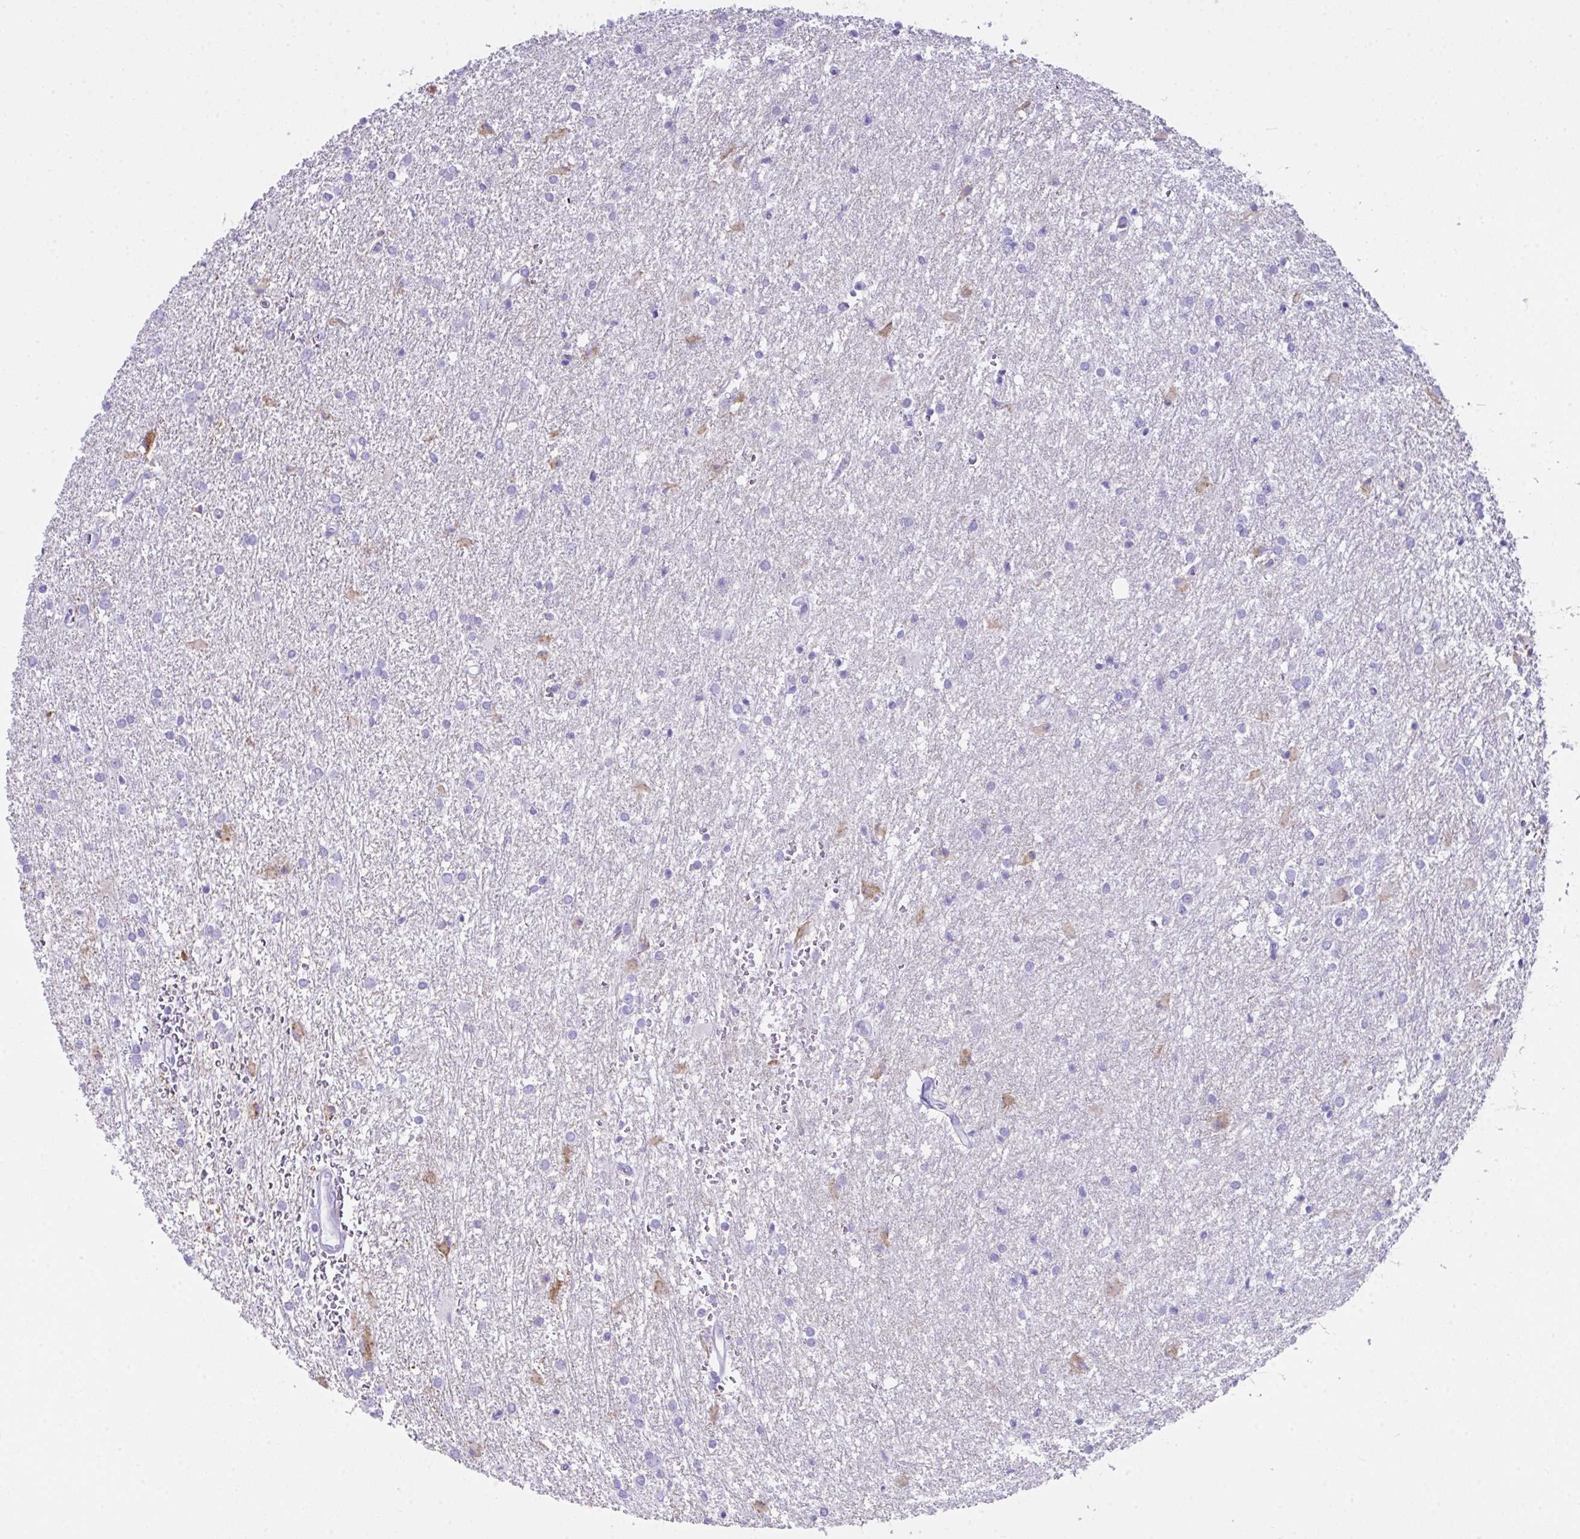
{"staining": {"intensity": "negative", "quantity": "none", "location": "none"}, "tissue": "glioma", "cell_type": "Tumor cells", "image_type": "cancer", "snomed": [{"axis": "morphology", "description": "Glioma, malignant, High grade"}, {"axis": "topography", "description": "Brain"}], "caption": "Protein analysis of malignant glioma (high-grade) shows no significant staining in tumor cells. The staining was performed using DAB (3,3'-diaminobenzidine) to visualize the protein expression in brown, while the nuclei were stained in blue with hematoxylin (Magnification: 20x).", "gene": "LGALS4", "patient": {"sex": "female", "age": 50}}